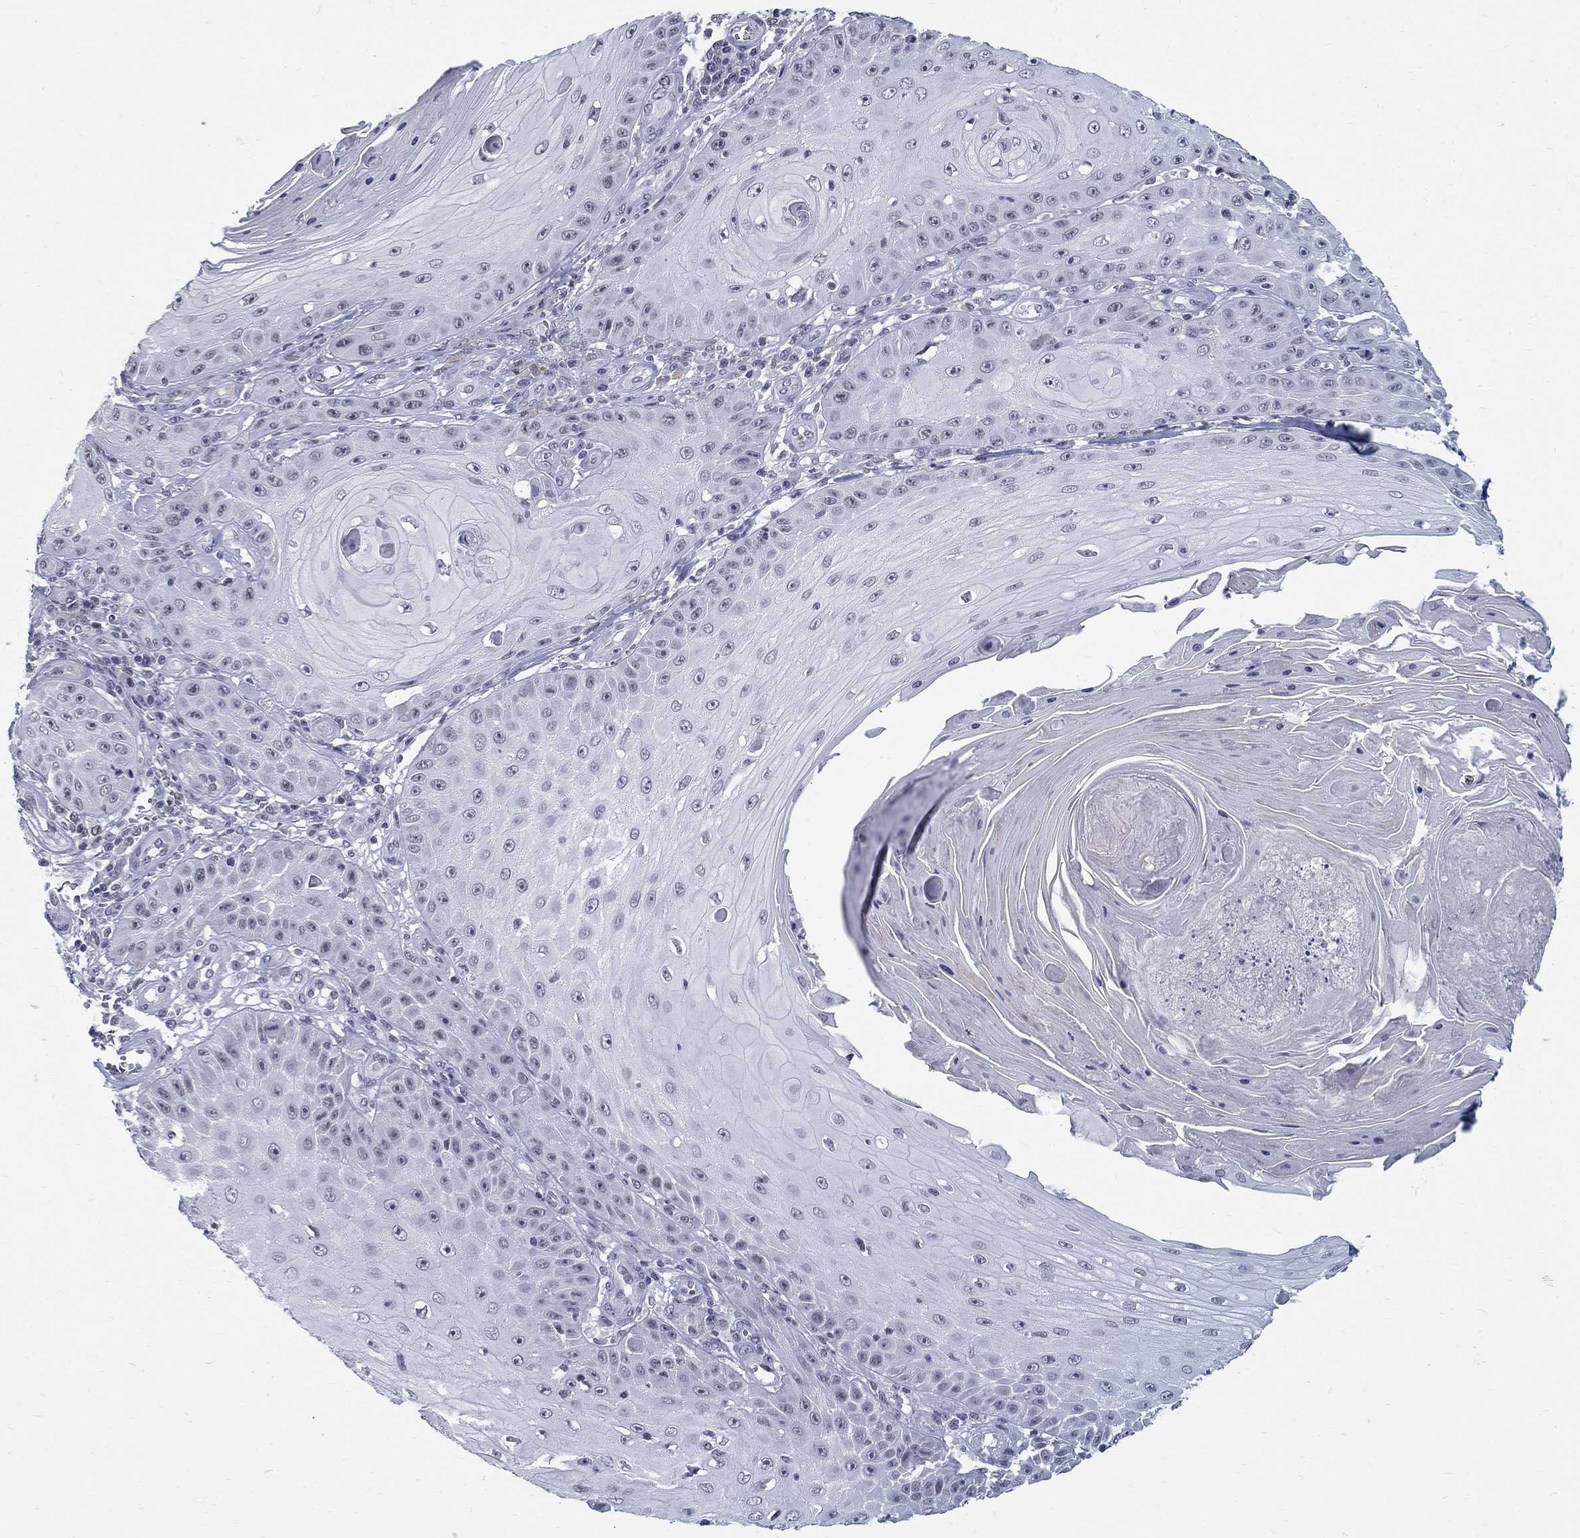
{"staining": {"intensity": "negative", "quantity": "none", "location": "none"}, "tissue": "skin cancer", "cell_type": "Tumor cells", "image_type": "cancer", "snomed": [{"axis": "morphology", "description": "Squamous cell carcinoma, NOS"}, {"axis": "topography", "description": "Skin"}], "caption": "Immunohistochemistry (IHC) image of squamous cell carcinoma (skin) stained for a protein (brown), which reveals no positivity in tumor cells.", "gene": "BHLHE22", "patient": {"sex": "male", "age": 70}}